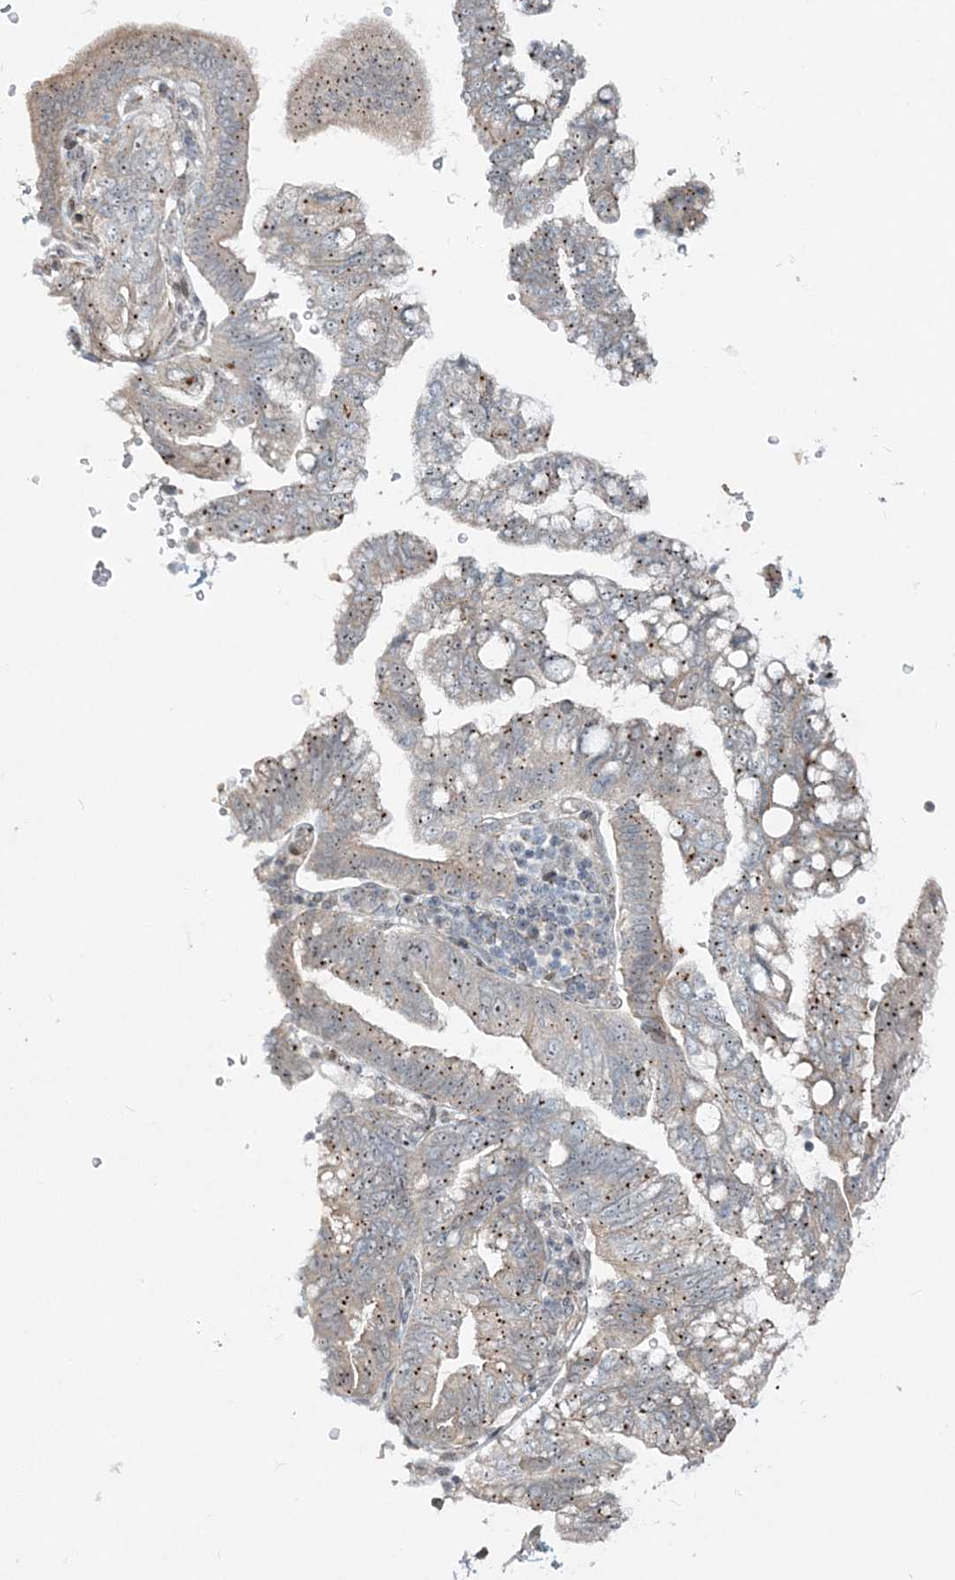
{"staining": {"intensity": "moderate", "quantity": "25%-75%", "location": "cytoplasmic/membranous"}, "tissue": "pancreatic cancer", "cell_type": "Tumor cells", "image_type": "cancer", "snomed": [{"axis": "morphology", "description": "Adenocarcinoma, NOS"}, {"axis": "topography", "description": "Pancreas"}], "caption": "Protein analysis of pancreatic adenocarcinoma tissue exhibits moderate cytoplasmic/membranous expression in approximately 25%-75% of tumor cells.", "gene": "CXXC5", "patient": {"sex": "female", "age": 73}}